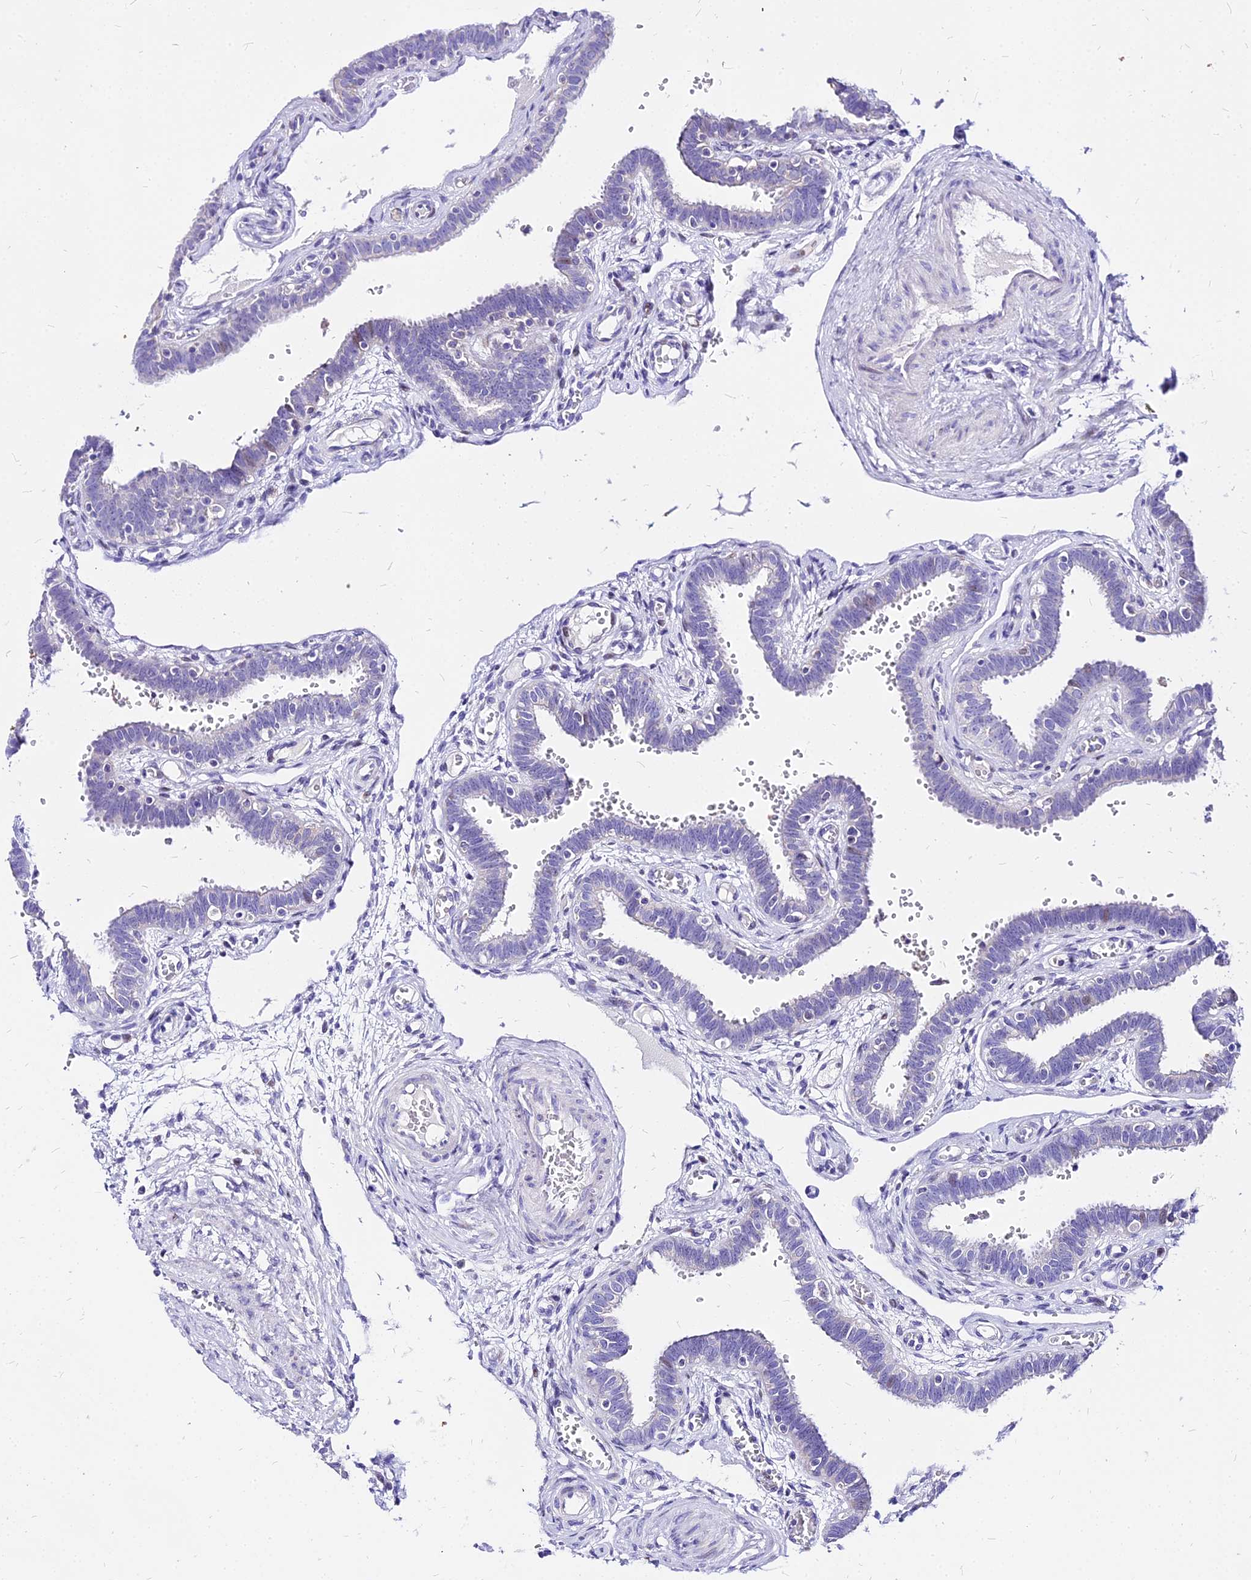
{"staining": {"intensity": "negative", "quantity": "none", "location": "none"}, "tissue": "fallopian tube", "cell_type": "Glandular cells", "image_type": "normal", "snomed": [{"axis": "morphology", "description": "Normal tissue, NOS"}, {"axis": "topography", "description": "Fallopian tube"}, {"axis": "topography", "description": "Placenta"}], "caption": "Glandular cells are negative for protein expression in normal human fallopian tube. (Immunohistochemistry, brightfield microscopy, high magnification).", "gene": "CARD18", "patient": {"sex": "female", "age": 32}}